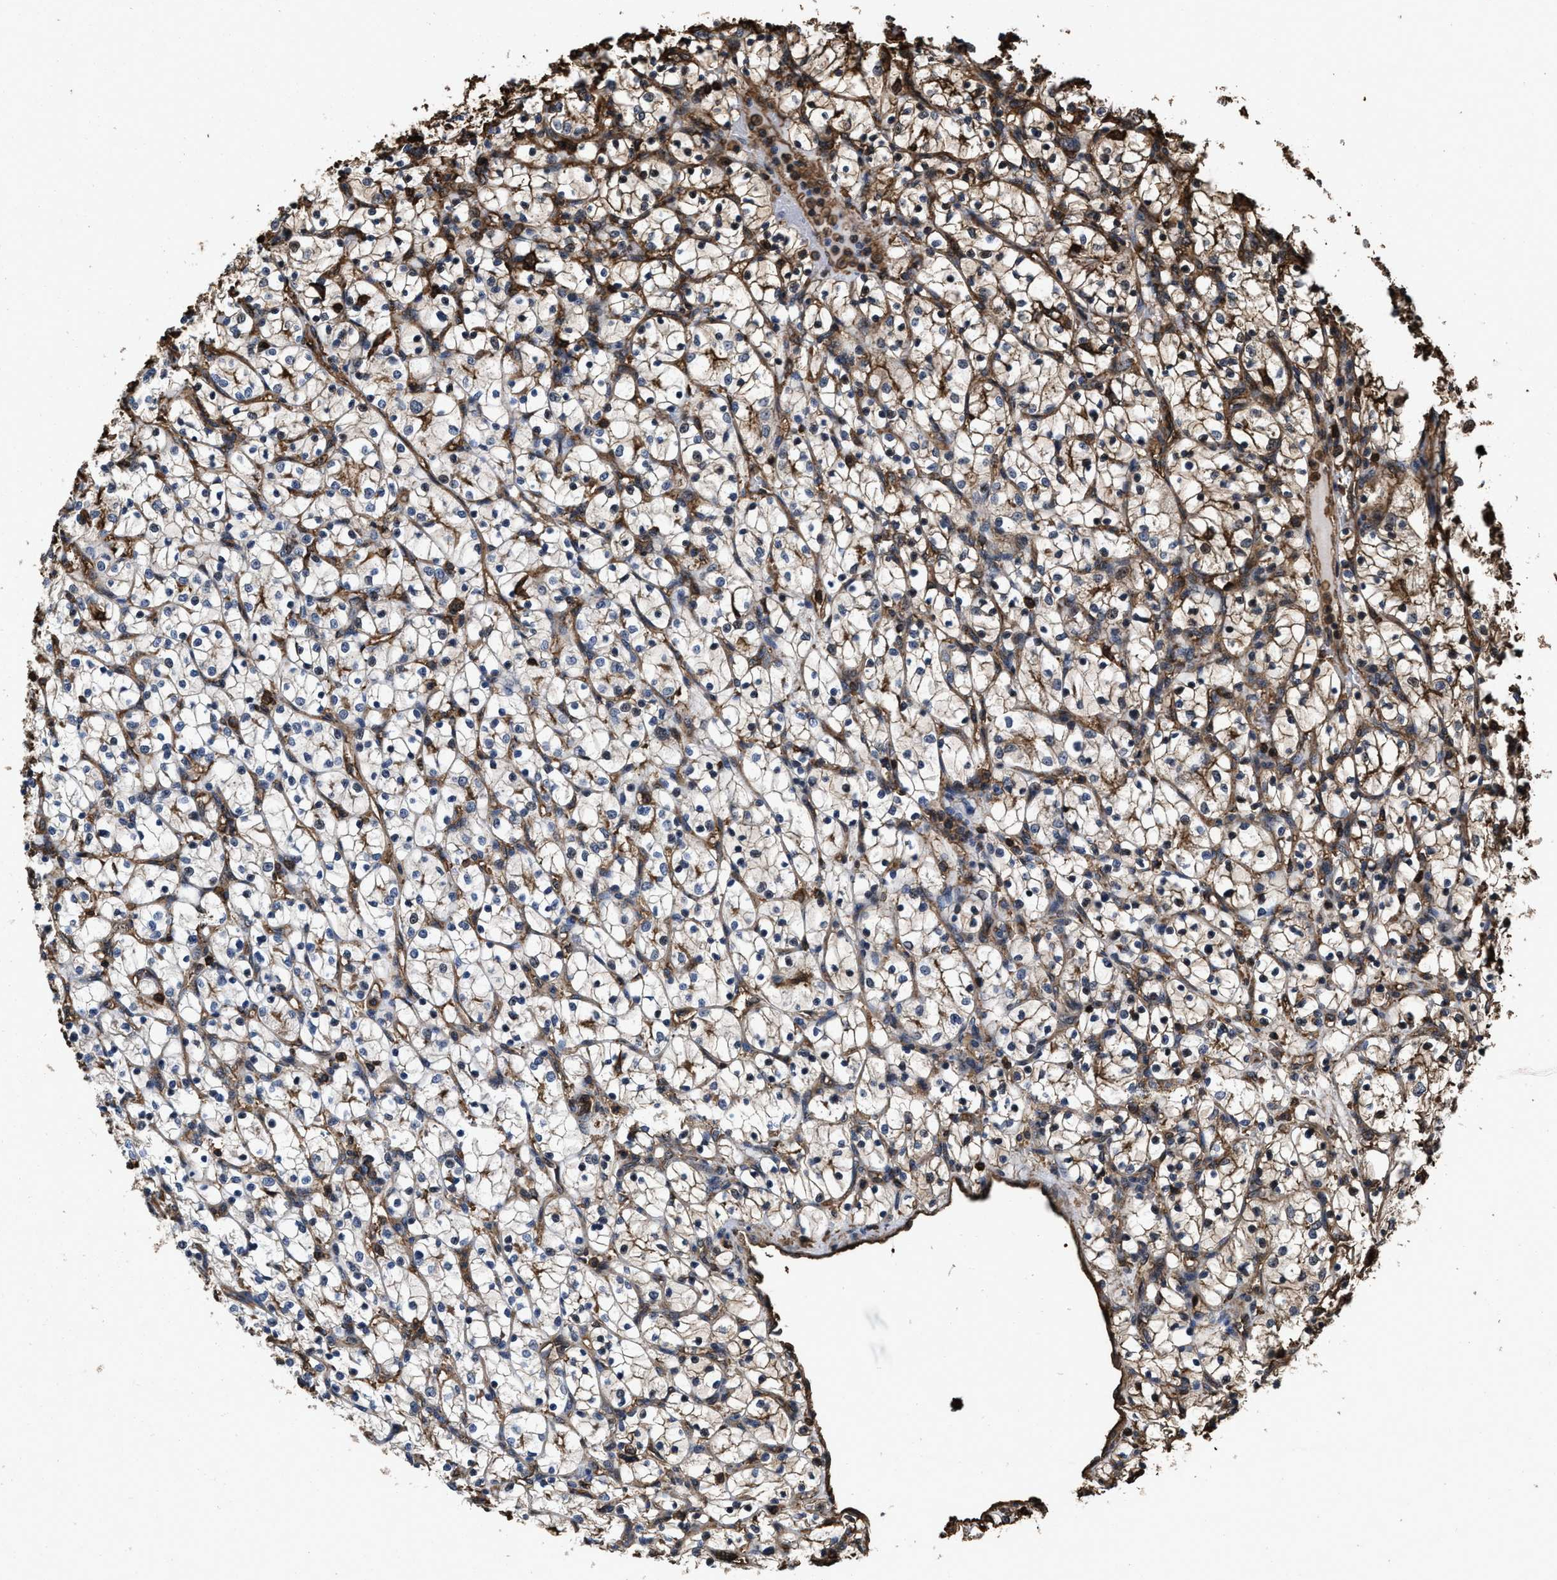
{"staining": {"intensity": "moderate", "quantity": "25%-75%", "location": "cytoplasmic/membranous"}, "tissue": "renal cancer", "cell_type": "Tumor cells", "image_type": "cancer", "snomed": [{"axis": "morphology", "description": "Adenocarcinoma, NOS"}, {"axis": "topography", "description": "Kidney"}], "caption": "Renal cancer (adenocarcinoma) stained for a protein exhibits moderate cytoplasmic/membranous positivity in tumor cells. (IHC, brightfield microscopy, high magnification).", "gene": "KBTBD2", "patient": {"sex": "female", "age": 69}}